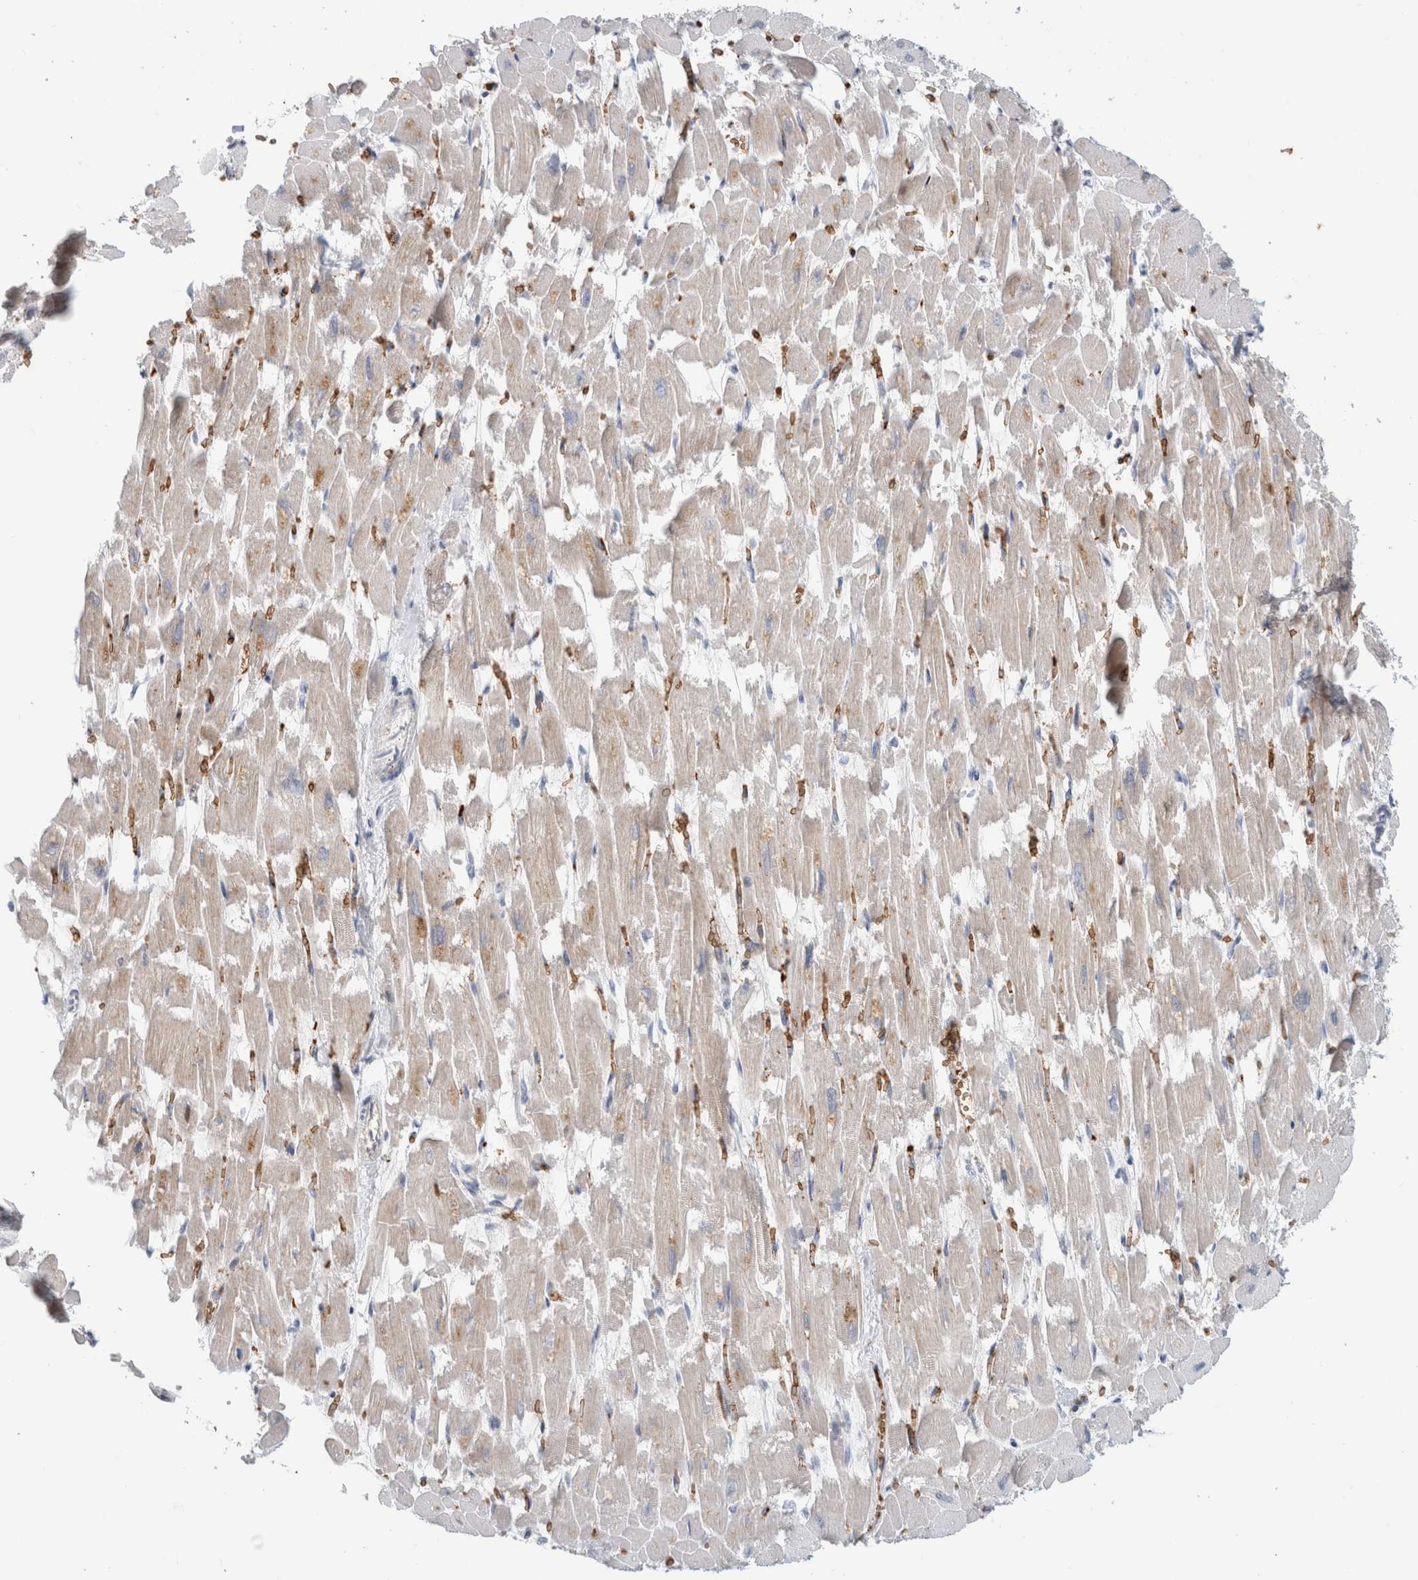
{"staining": {"intensity": "weak", "quantity": "<25%", "location": "cytoplasmic/membranous"}, "tissue": "heart muscle", "cell_type": "Cardiomyocytes", "image_type": "normal", "snomed": [{"axis": "morphology", "description": "Normal tissue, NOS"}, {"axis": "topography", "description": "Heart"}], "caption": "IHC of benign heart muscle exhibits no expression in cardiomyocytes. (DAB (3,3'-diaminobenzidine) immunohistochemistry, high magnification).", "gene": "CA1", "patient": {"sex": "male", "age": 54}}